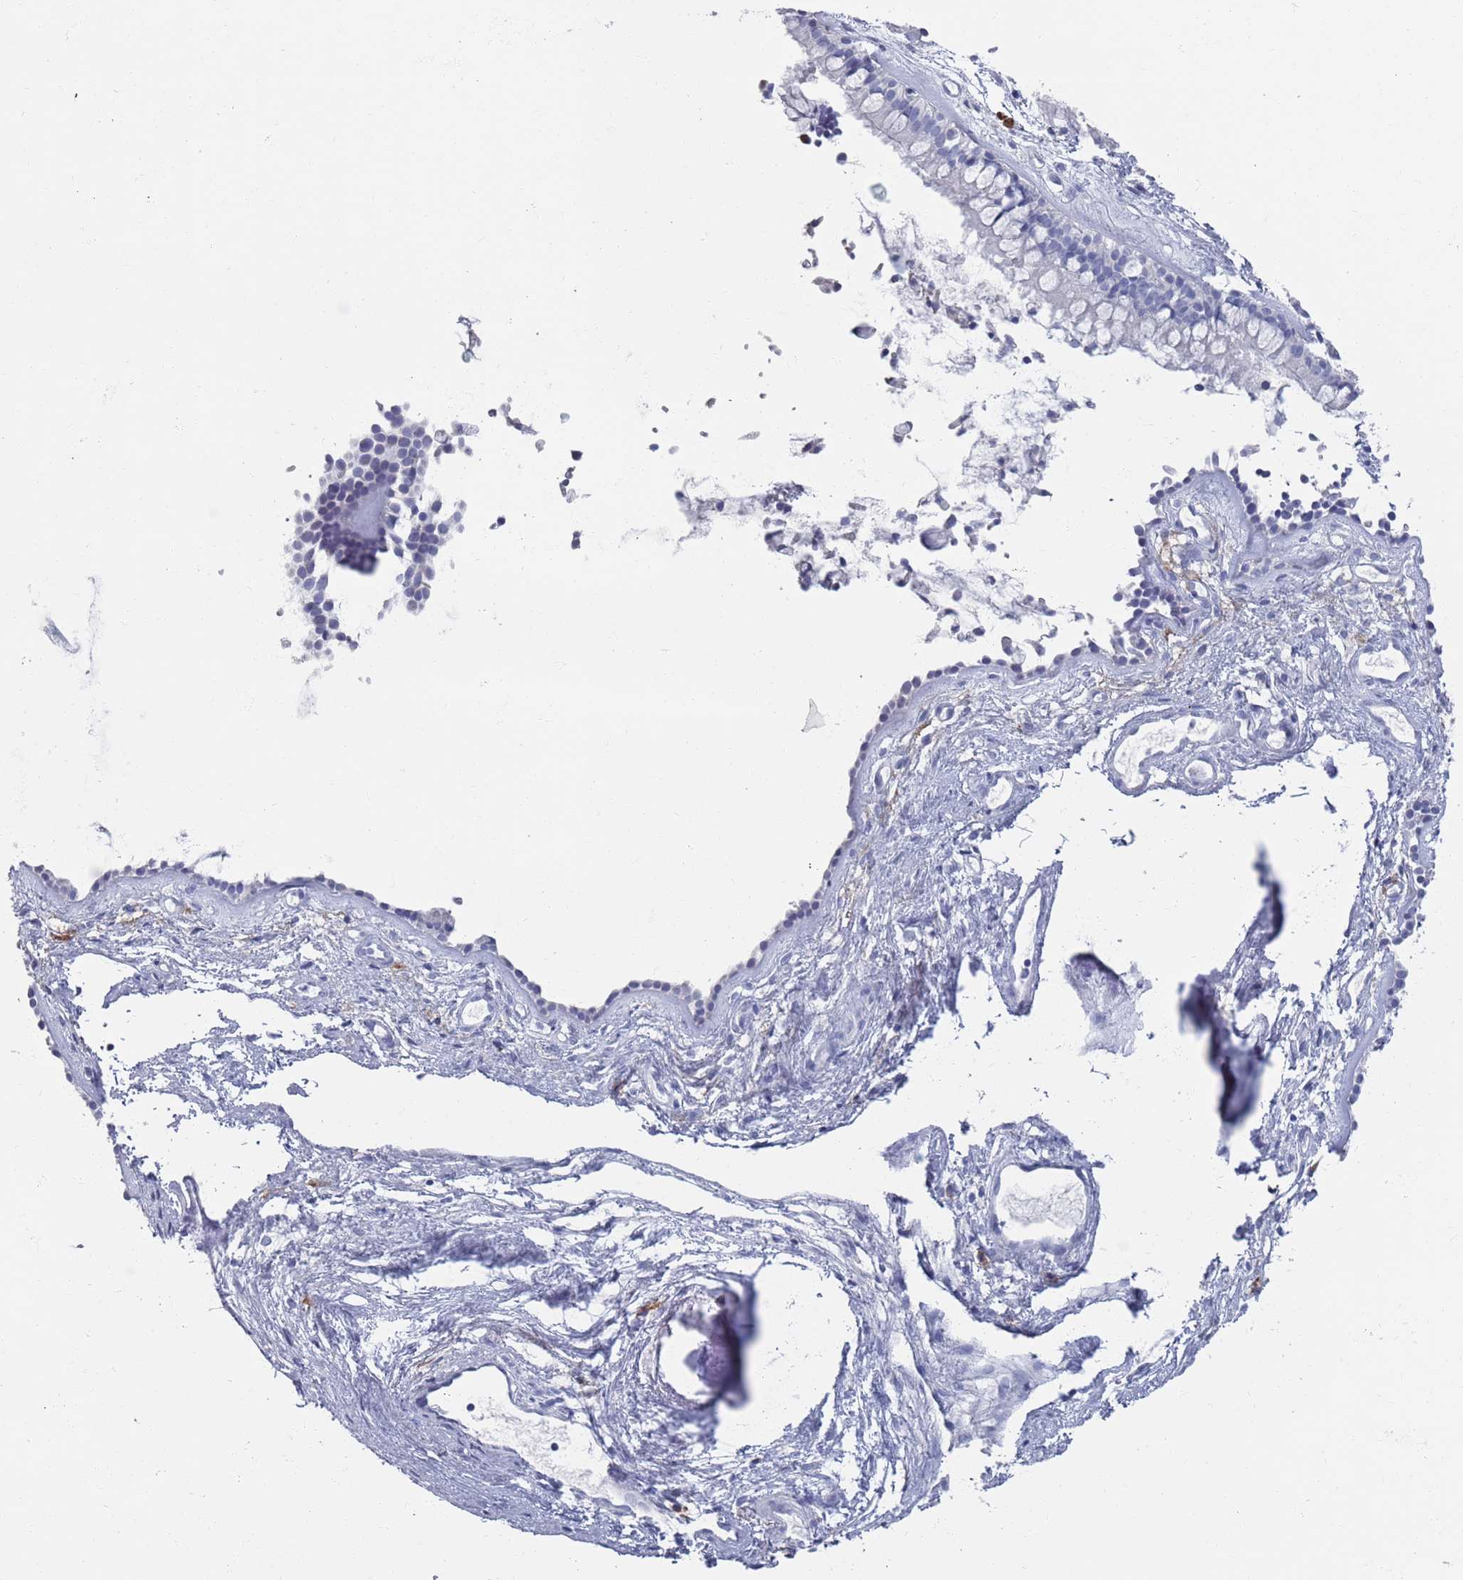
{"staining": {"intensity": "negative", "quantity": "none", "location": "none"}, "tissue": "nasopharynx", "cell_type": "Respiratory epithelial cells", "image_type": "normal", "snomed": [{"axis": "morphology", "description": "Normal tissue, NOS"}, {"axis": "topography", "description": "Nasopharynx"}], "caption": "Immunohistochemistry image of benign nasopharynx: human nasopharynx stained with DAB shows no significant protein expression in respiratory epithelial cells. (Brightfield microscopy of DAB IHC at high magnification).", "gene": "MAT1A", "patient": {"sex": "male", "age": 82}}